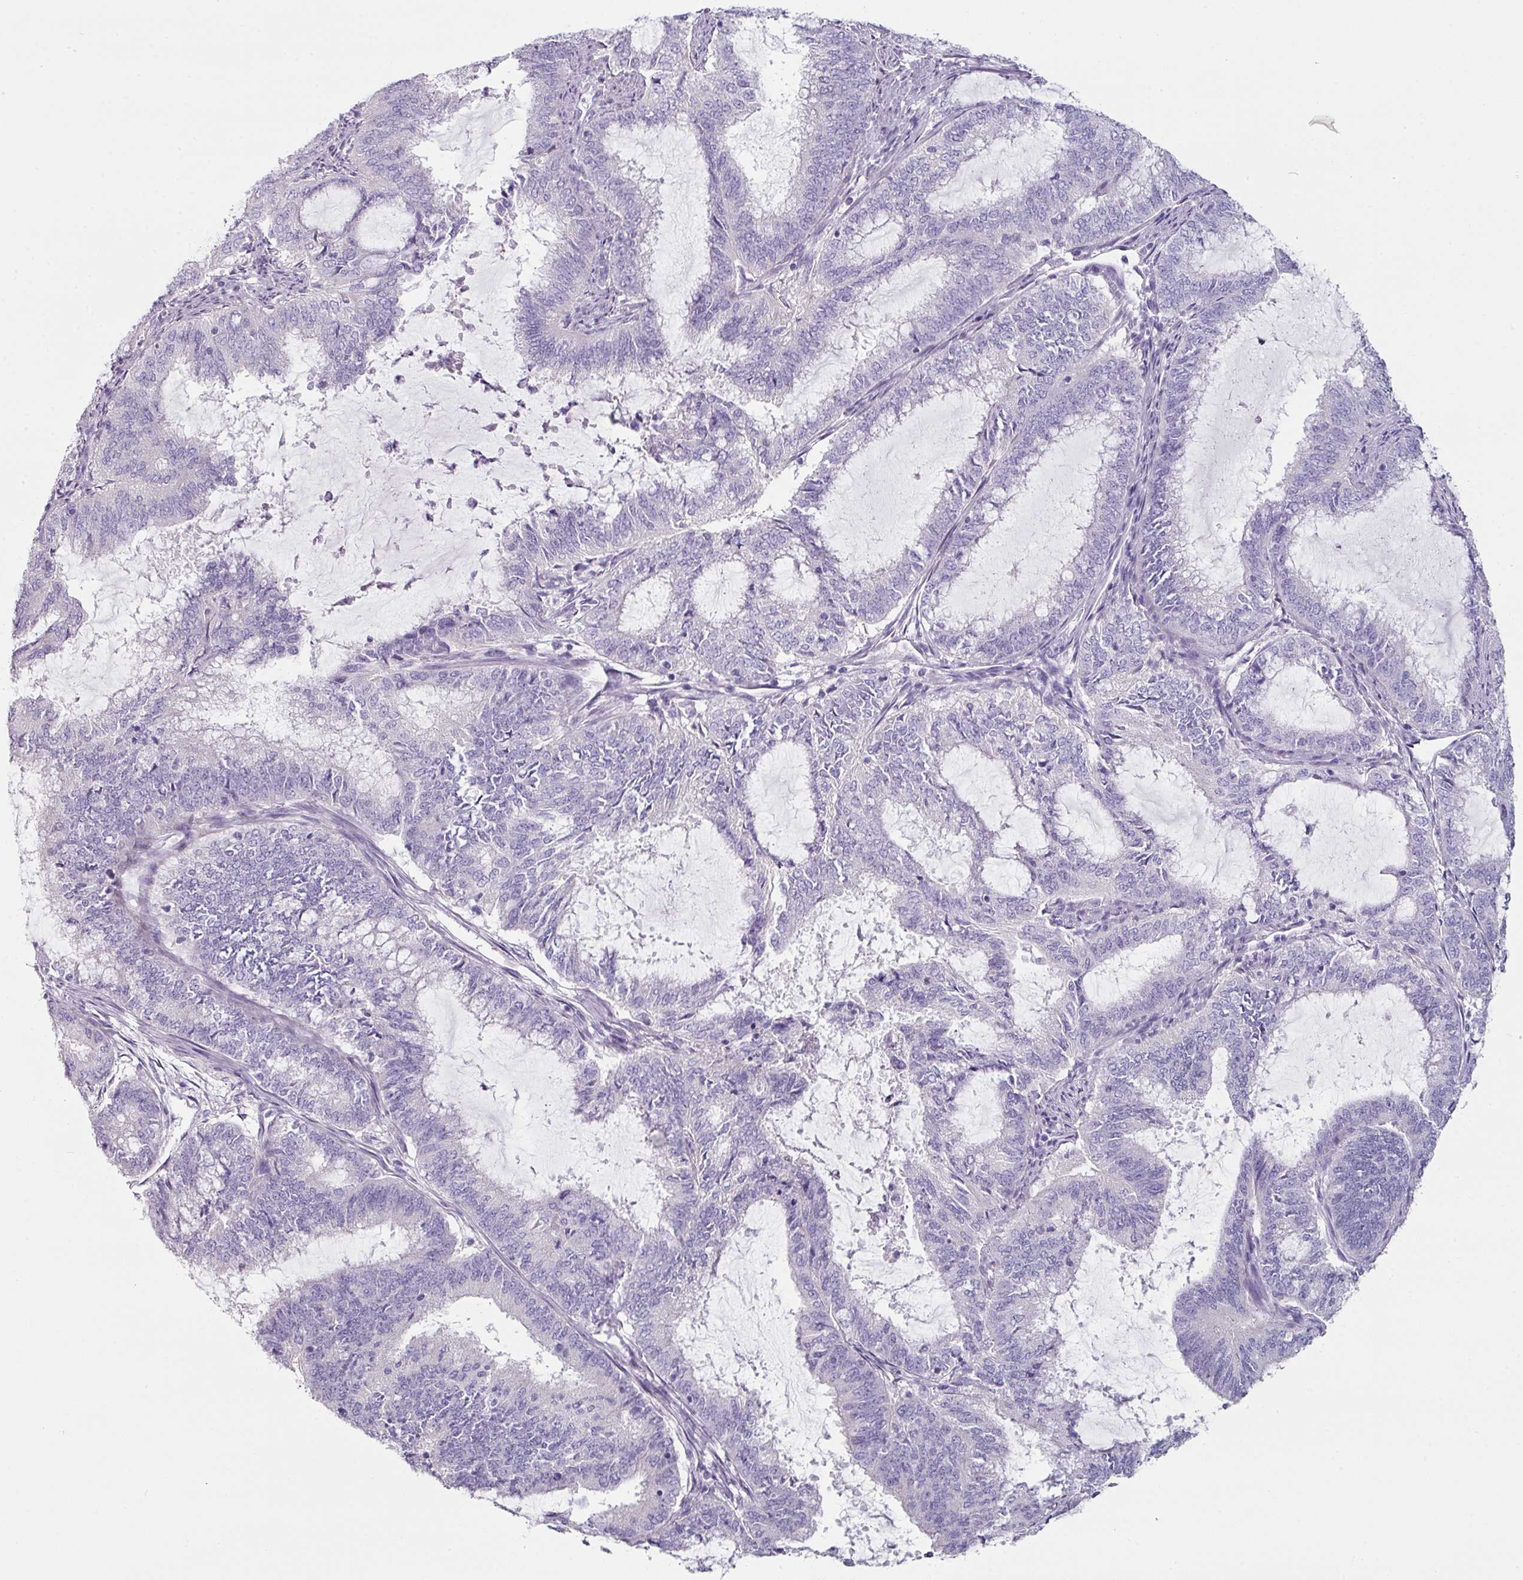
{"staining": {"intensity": "negative", "quantity": "none", "location": "none"}, "tissue": "endometrial cancer", "cell_type": "Tumor cells", "image_type": "cancer", "snomed": [{"axis": "morphology", "description": "Adenocarcinoma, NOS"}, {"axis": "topography", "description": "Endometrium"}], "caption": "DAB immunohistochemical staining of human endometrial cancer exhibits no significant expression in tumor cells.", "gene": "SLC17A7", "patient": {"sex": "female", "age": 51}}